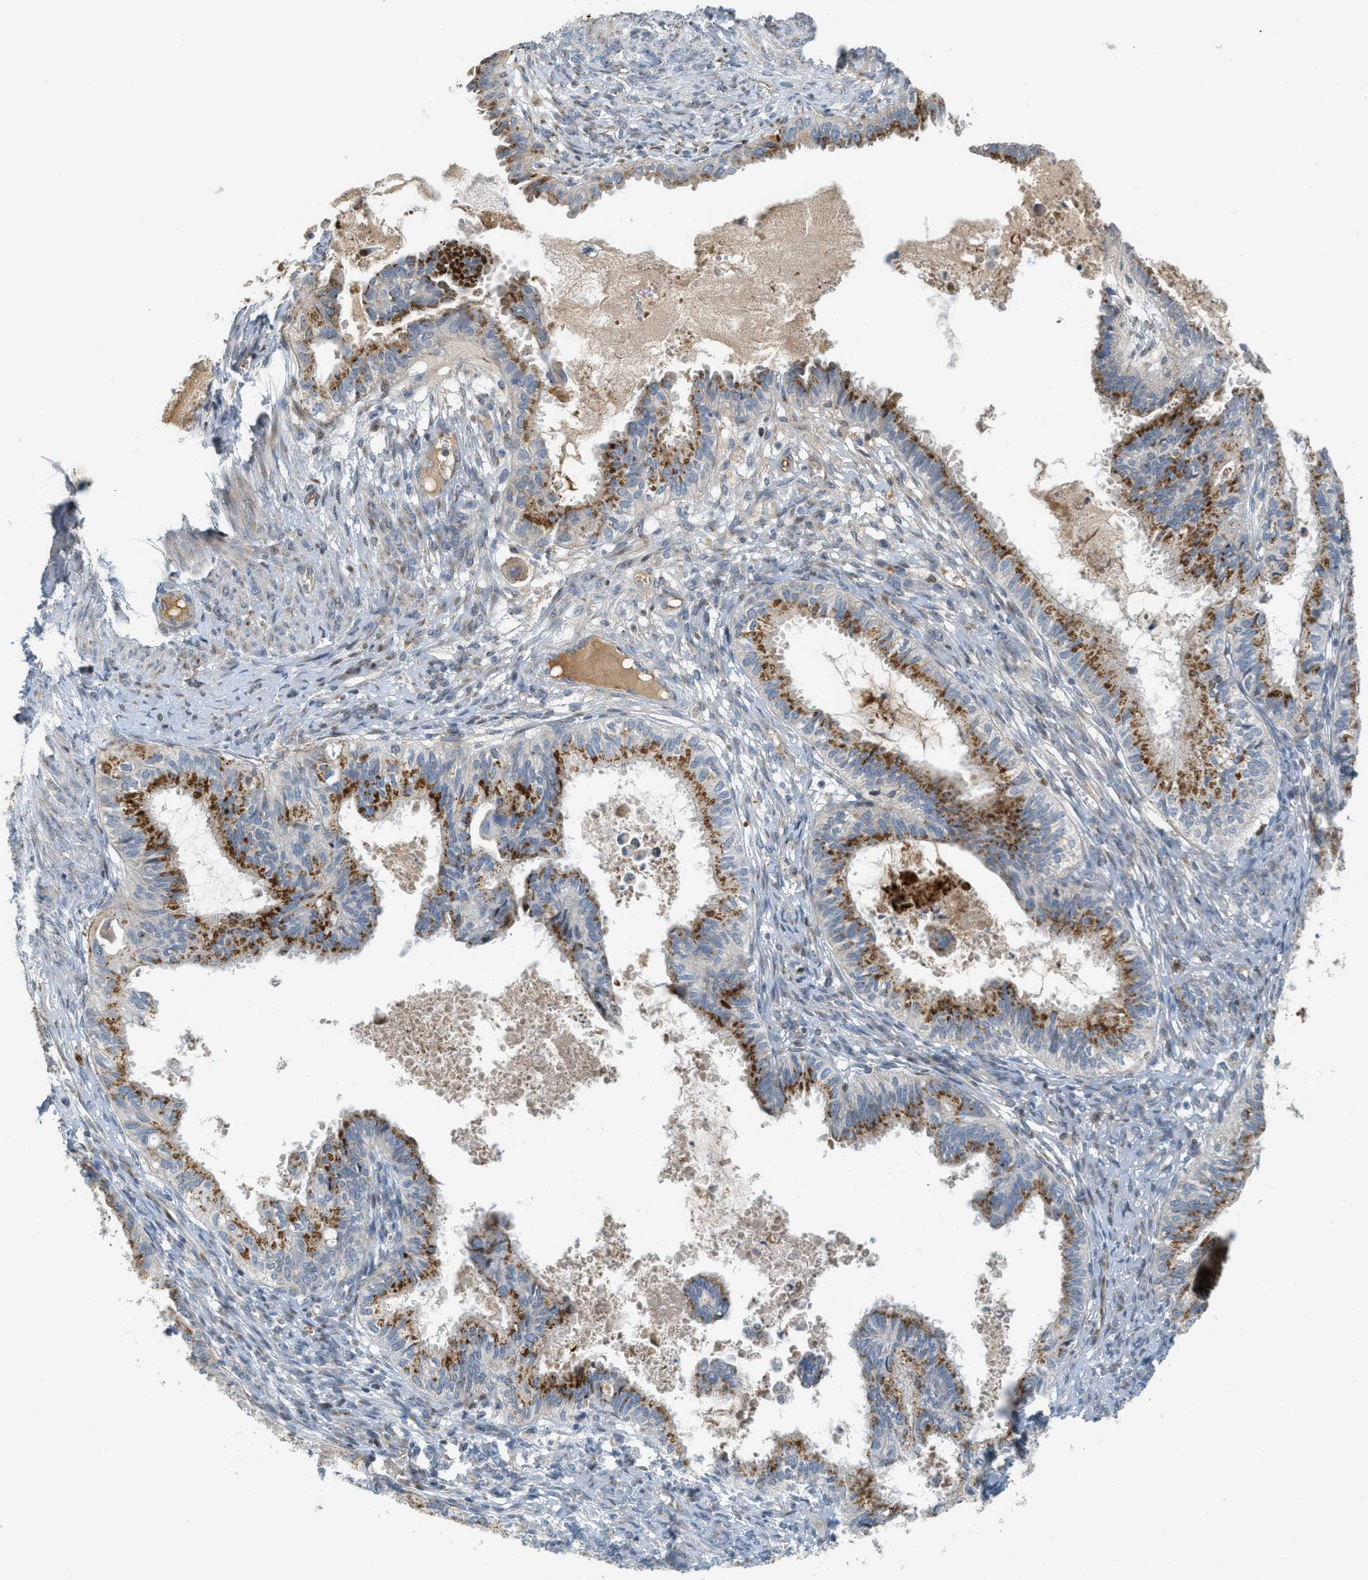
{"staining": {"intensity": "moderate", "quantity": ">75%", "location": "cytoplasmic/membranous"}, "tissue": "cervical cancer", "cell_type": "Tumor cells", "image_type": "cancer", "snomed": [{"axis": "morphology", "description": "Normal tissue, NOS"}, {"axis": "morphology", "description": "Adenocarcinoma, NOS"}, {"axis": "topography", "description": "Cervix"}, {"axis": "topography", "description": "Endometrium"}], "caption": "Tumor cells display medium levels of moderate cytoplasmic/membranous positivity in about >75% of cells in human cervical adenocarcinoma.", "gene": "ZFPL1", "patient": {"sex": "female", "age": 86}}